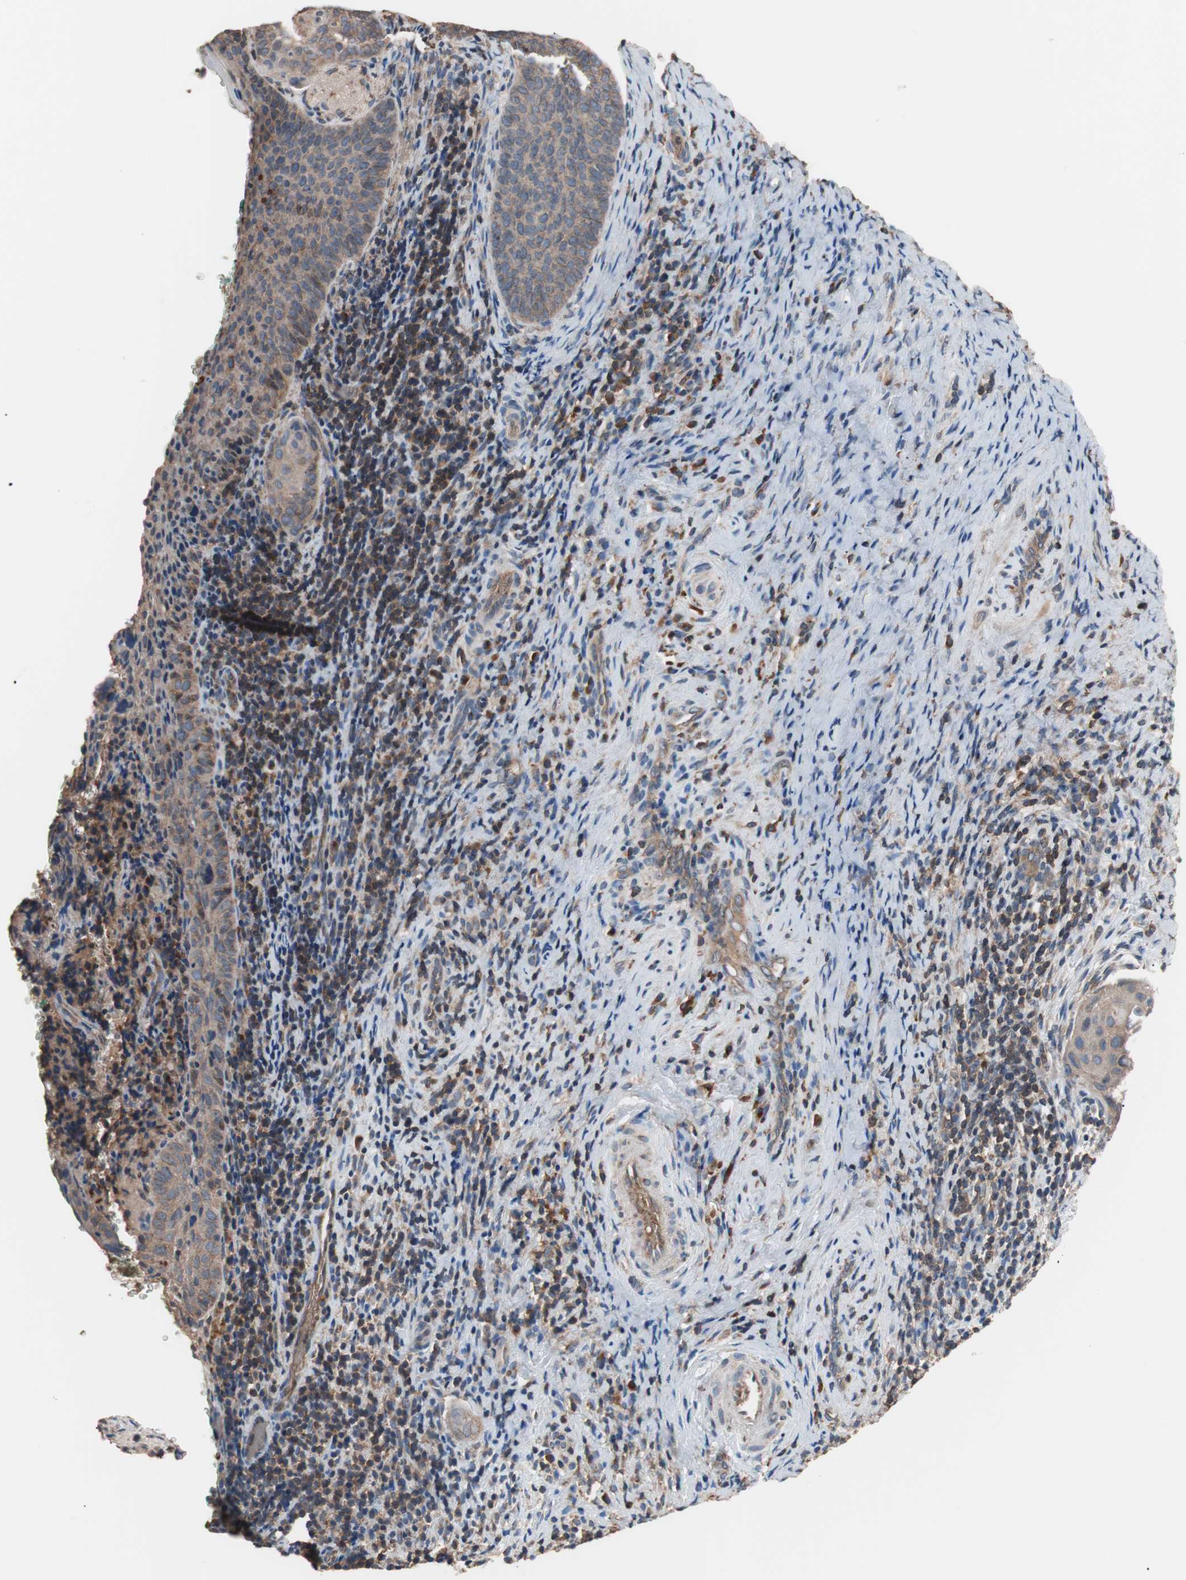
{"staining": {"intensity": "moderate", "quantity": ">75%", "location": "cytoplasmic/membranous"}, "tissue": "cervical cancer", "cell_type": "Tumor cells", "image_type": "cancer", "snomed": [{"axis": "morphology", "description": "Squamous cell carcinoma, NOS"}, {"axis": "topography", "description": "Cervix"}], "caption": "Cervical squamous cell carcinoma tissue exhibits moderate cytoplasmic/membranous staining in about >75% of tumor cells, visualized by immunohistochemistry.", "gene": "GLYCTK", "patient": {"sex": "female", "age": 33}}